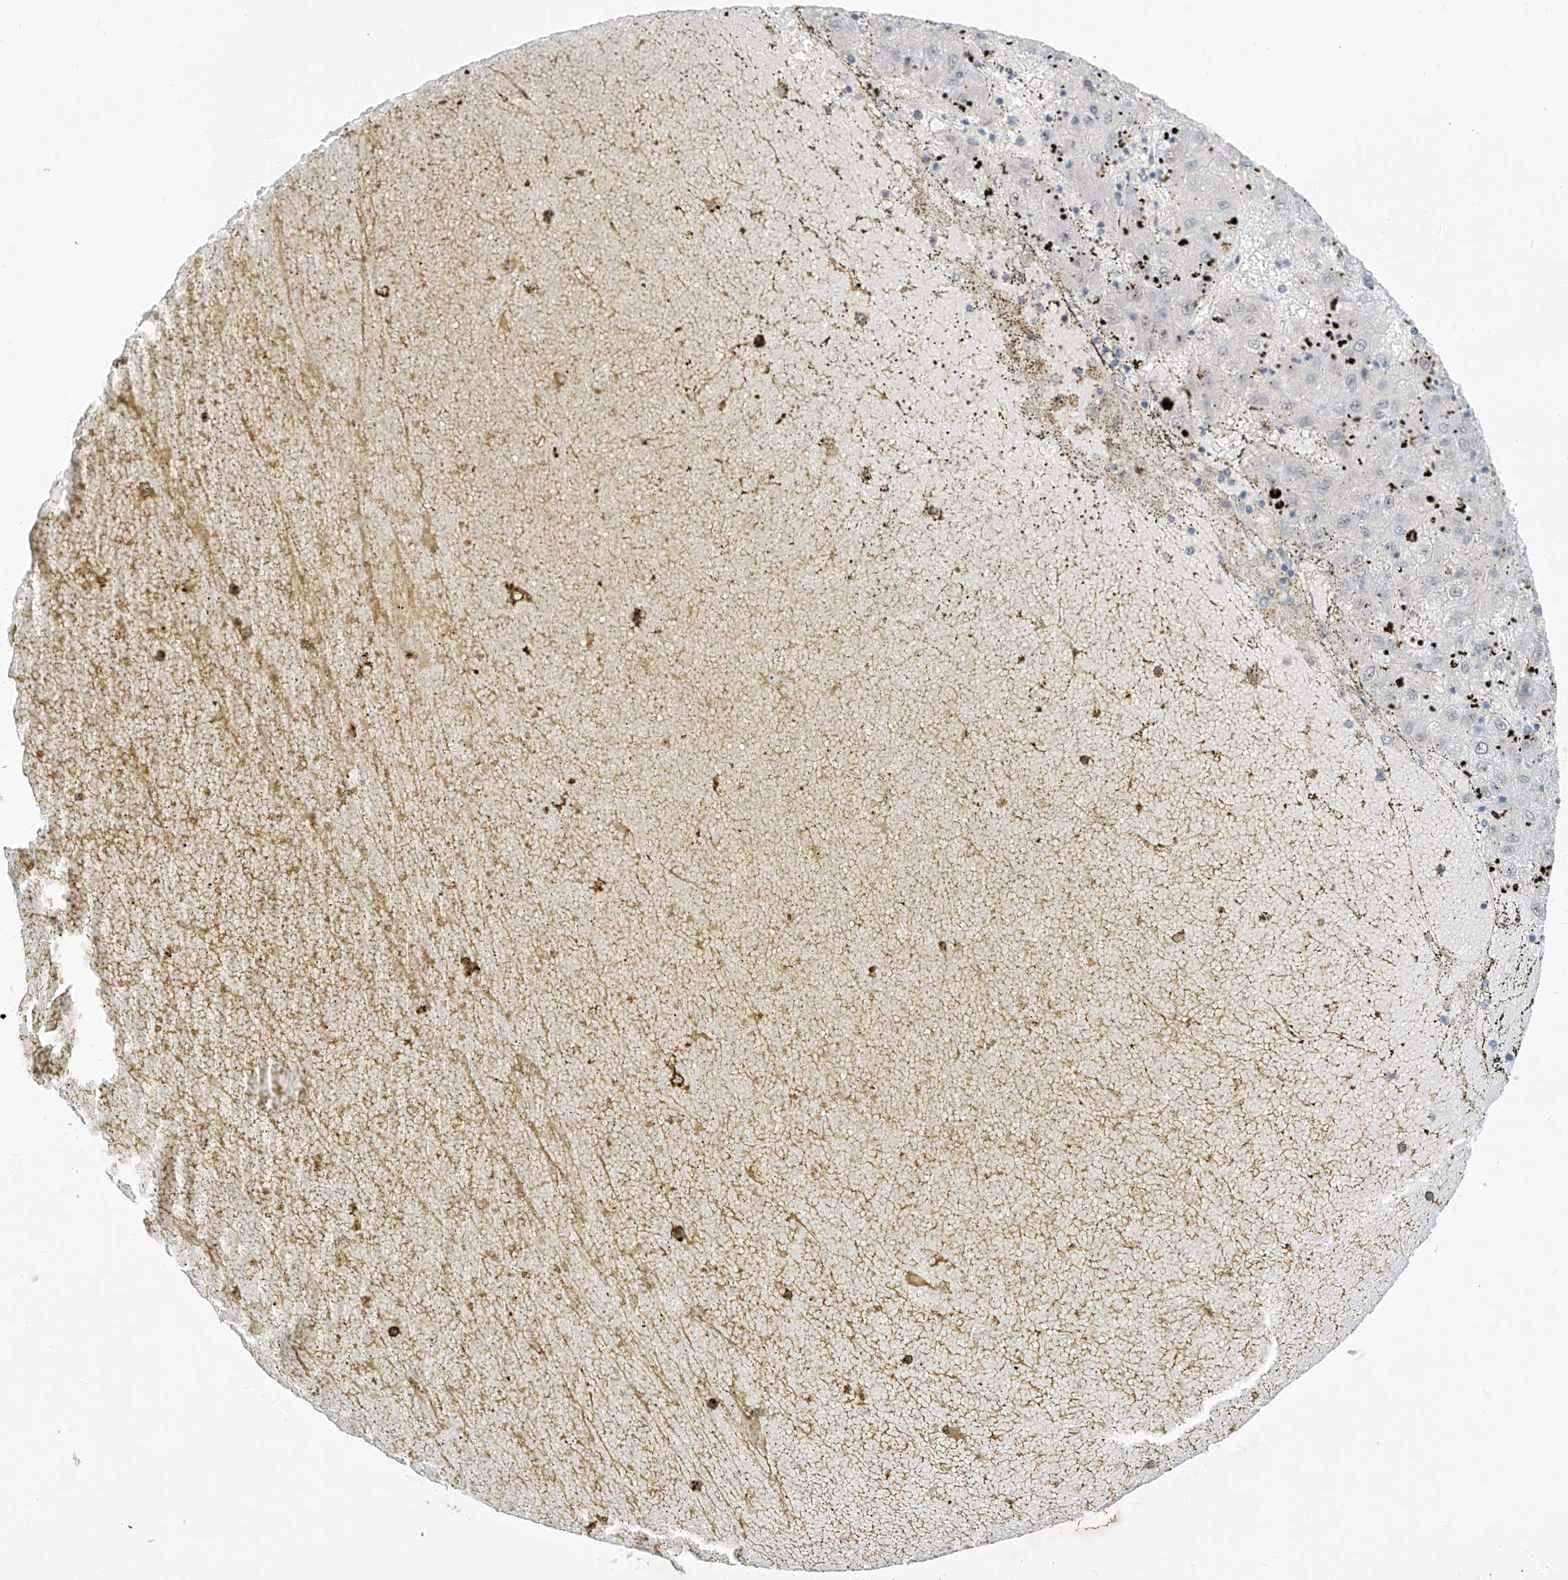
{"staining": {"intensity": "negative", "quantity": "none", "location": "none"}, "tissue": "liver cancer", "cell_type": "Tumor cells", "image_type": "cancer", "snomed": [{"axis": "morphology", "description": "Carcinoma, Hepatocellular, NOS"}, {"axis": "topography", "description": "Liver"}], "caption": "This is an immunohistochemistry histopathology image of human liver hepatocellular carcinoma. There is no positivity in tumor cells.", "gene": "METAP1D", "patient": {"sex": "male", "age": 72}}